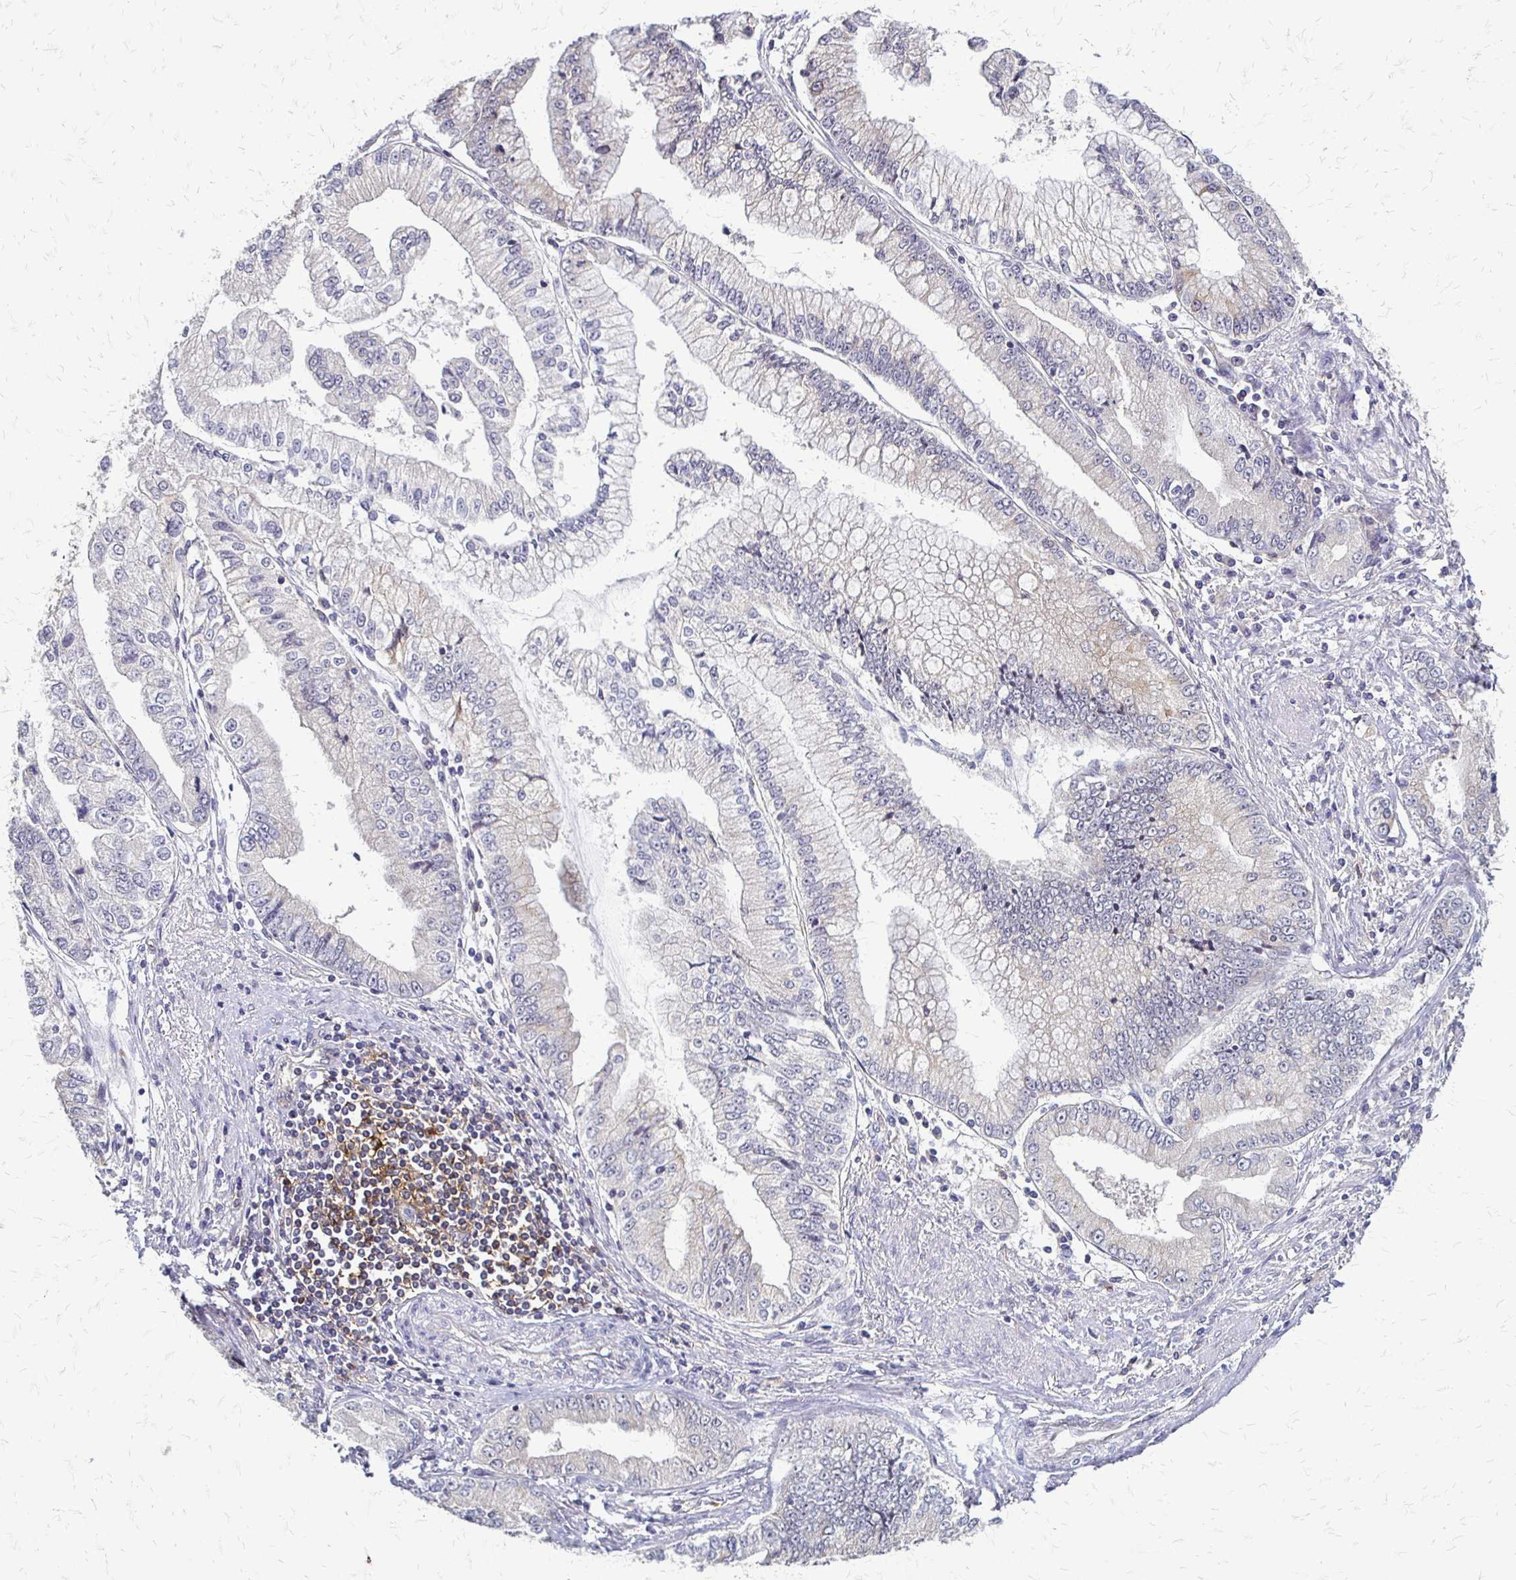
{"staining": {"intensity": "weak", "quantity": "<25%", "location": "cytoplasmic/membranous"}, "tissue": "stomach cancer", "cell_type": "Tumor cells", "image_type": "cancer", "snomed": [{"axis": "morphology", "description": "Adenocarcinoma, NOS"}, {"axis": "topography", "description": "Stomach, upper"}], "caption": "Tumor cells show no significant protein positivity in stomach cancer (adenocarcinoma).", "gene": "SLC9A9", "patient": {"sex": "female", "age": 74}}